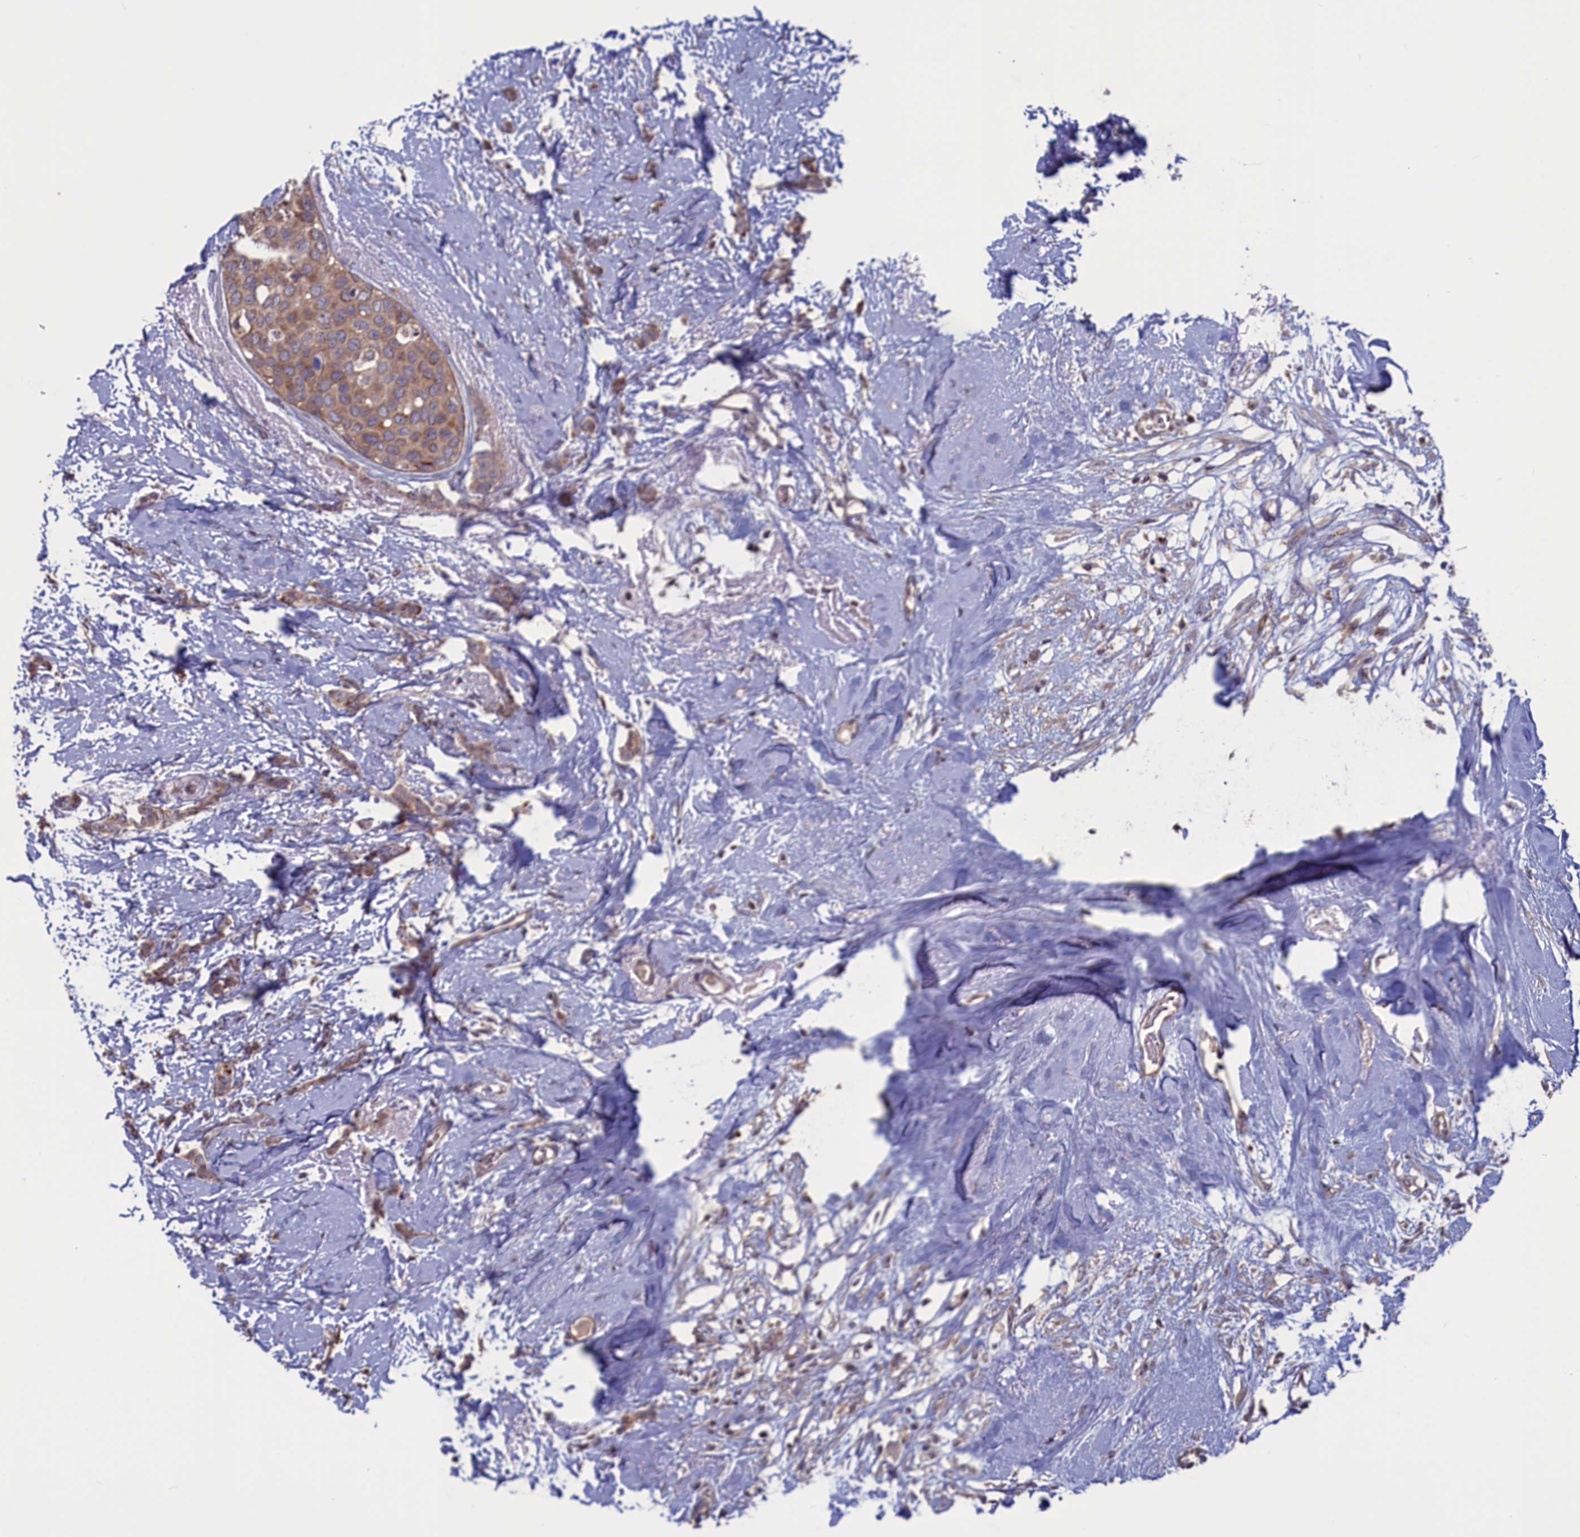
{"staining": {"intensity": "weak", "quantity": ">75%", "location": "cytoplasmic/membranous"}, "tissue": "breast cancer", "cell_type": "Tumor cells", "image_type": "cancer", "snomed": [{"axis": "morphology", "description": "Duct carcinoma"}, {"axis": "topography", "description": "Breast"}], "caption": "Immunohistochemical staining of breast cancer demonstrates weak cytoplasmic/membranous protein positivity in approximately >75% of tumor cells.", "gene": "CACTIN", "patient": {"sex": "female", "age": 72}}